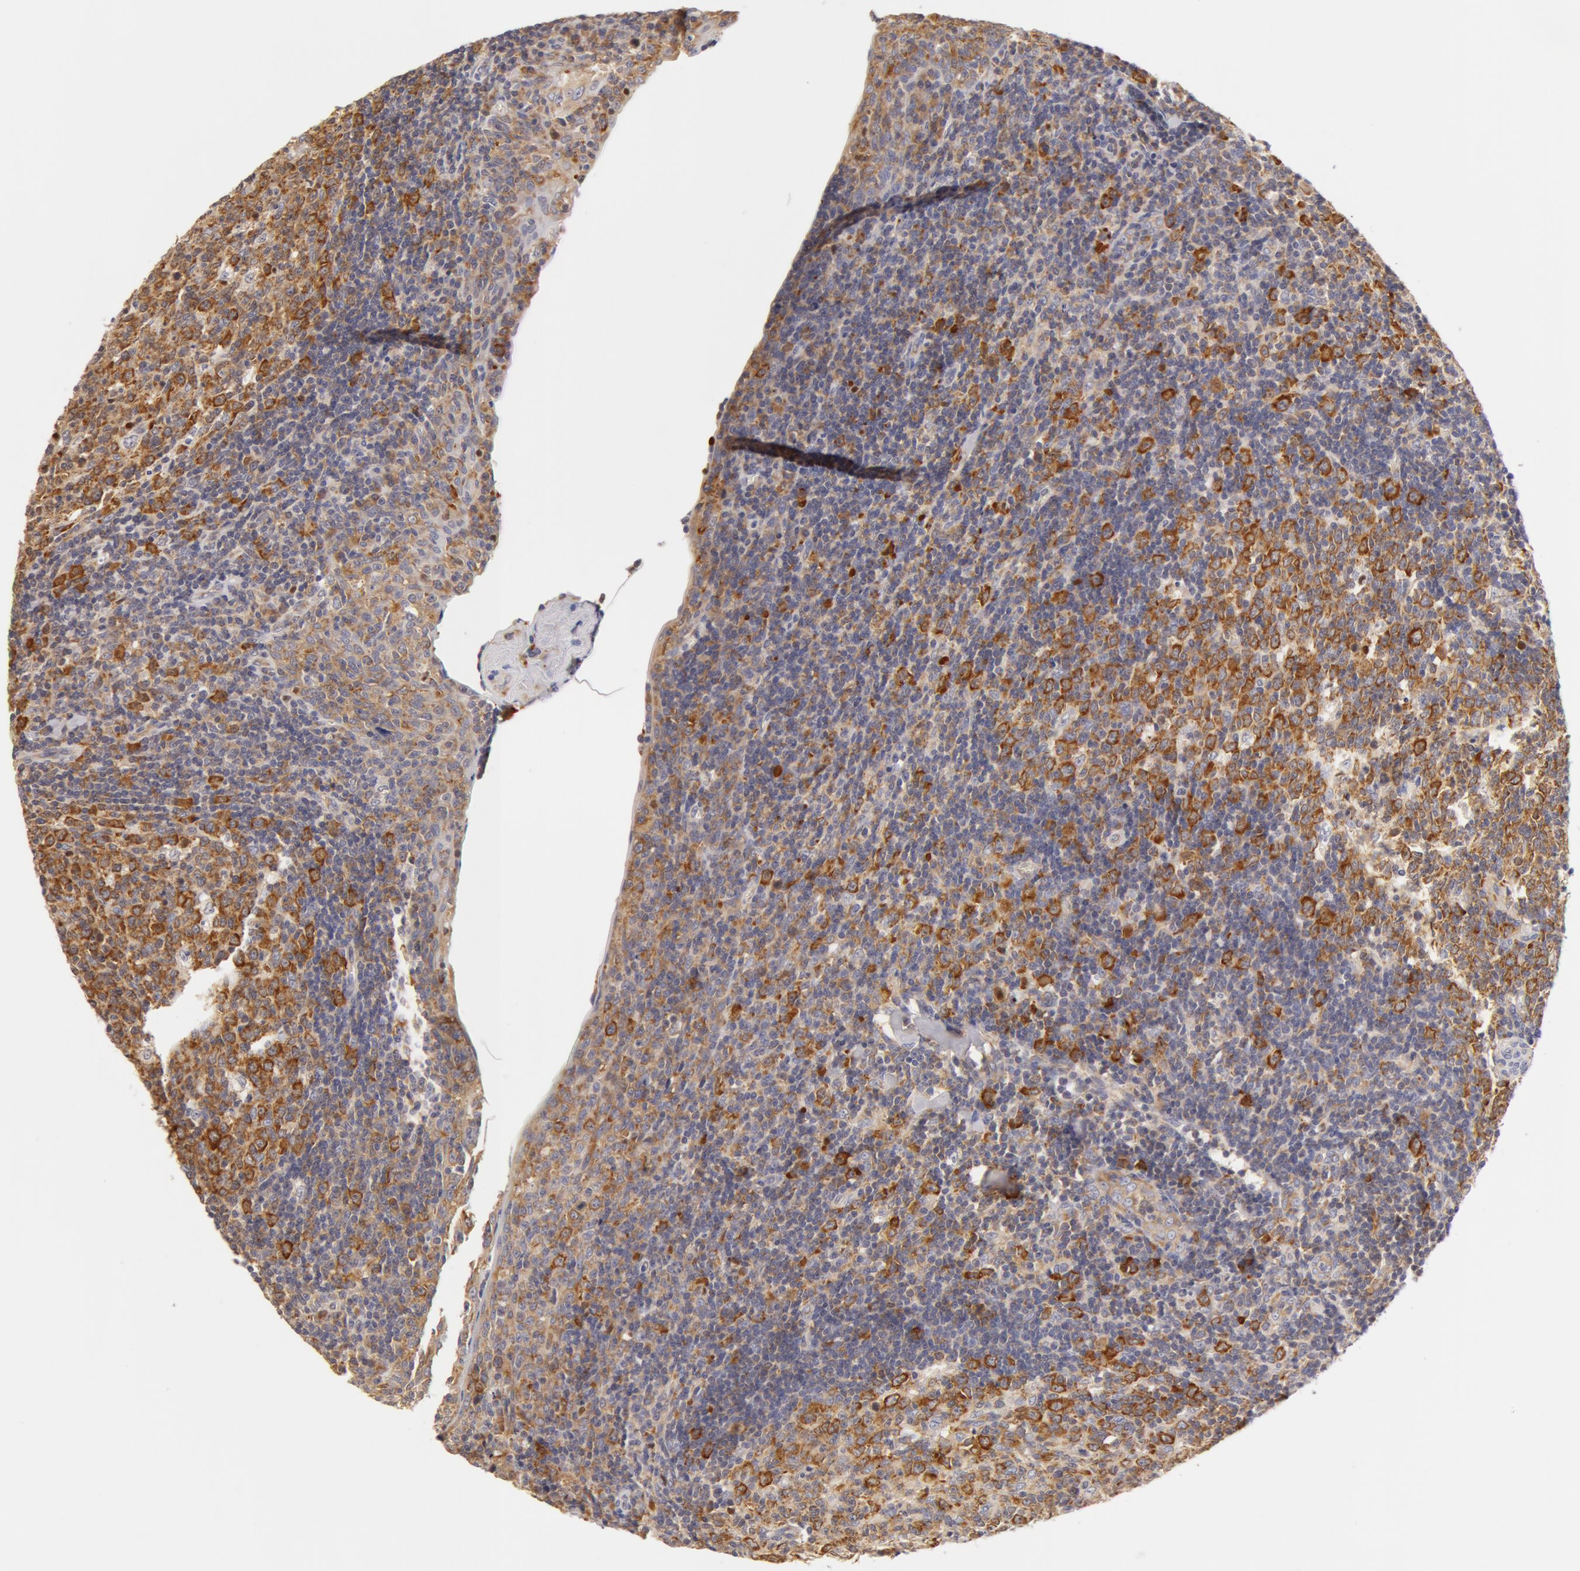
{"staining": {"intensity": "strong", "quantity": ">75%", "location": "cytoplasmic/membranous"}, "tissue": "tonsil", "cell_type": "Germinal center cells", "image_type": "normal", "snomed": [{"axis": "morphology", "description": "Normal tissue, NOS"}, {"axis": "topography", "description": "Tonsil"}], "caption": "The micrograph reveals staining of normal tonsil, revealing strong cytoplasmic/membranous protein staining (brown color) within germinal center cells.", "gene": "DDX3X", "patient": {"sex": "female", "age": 3}}